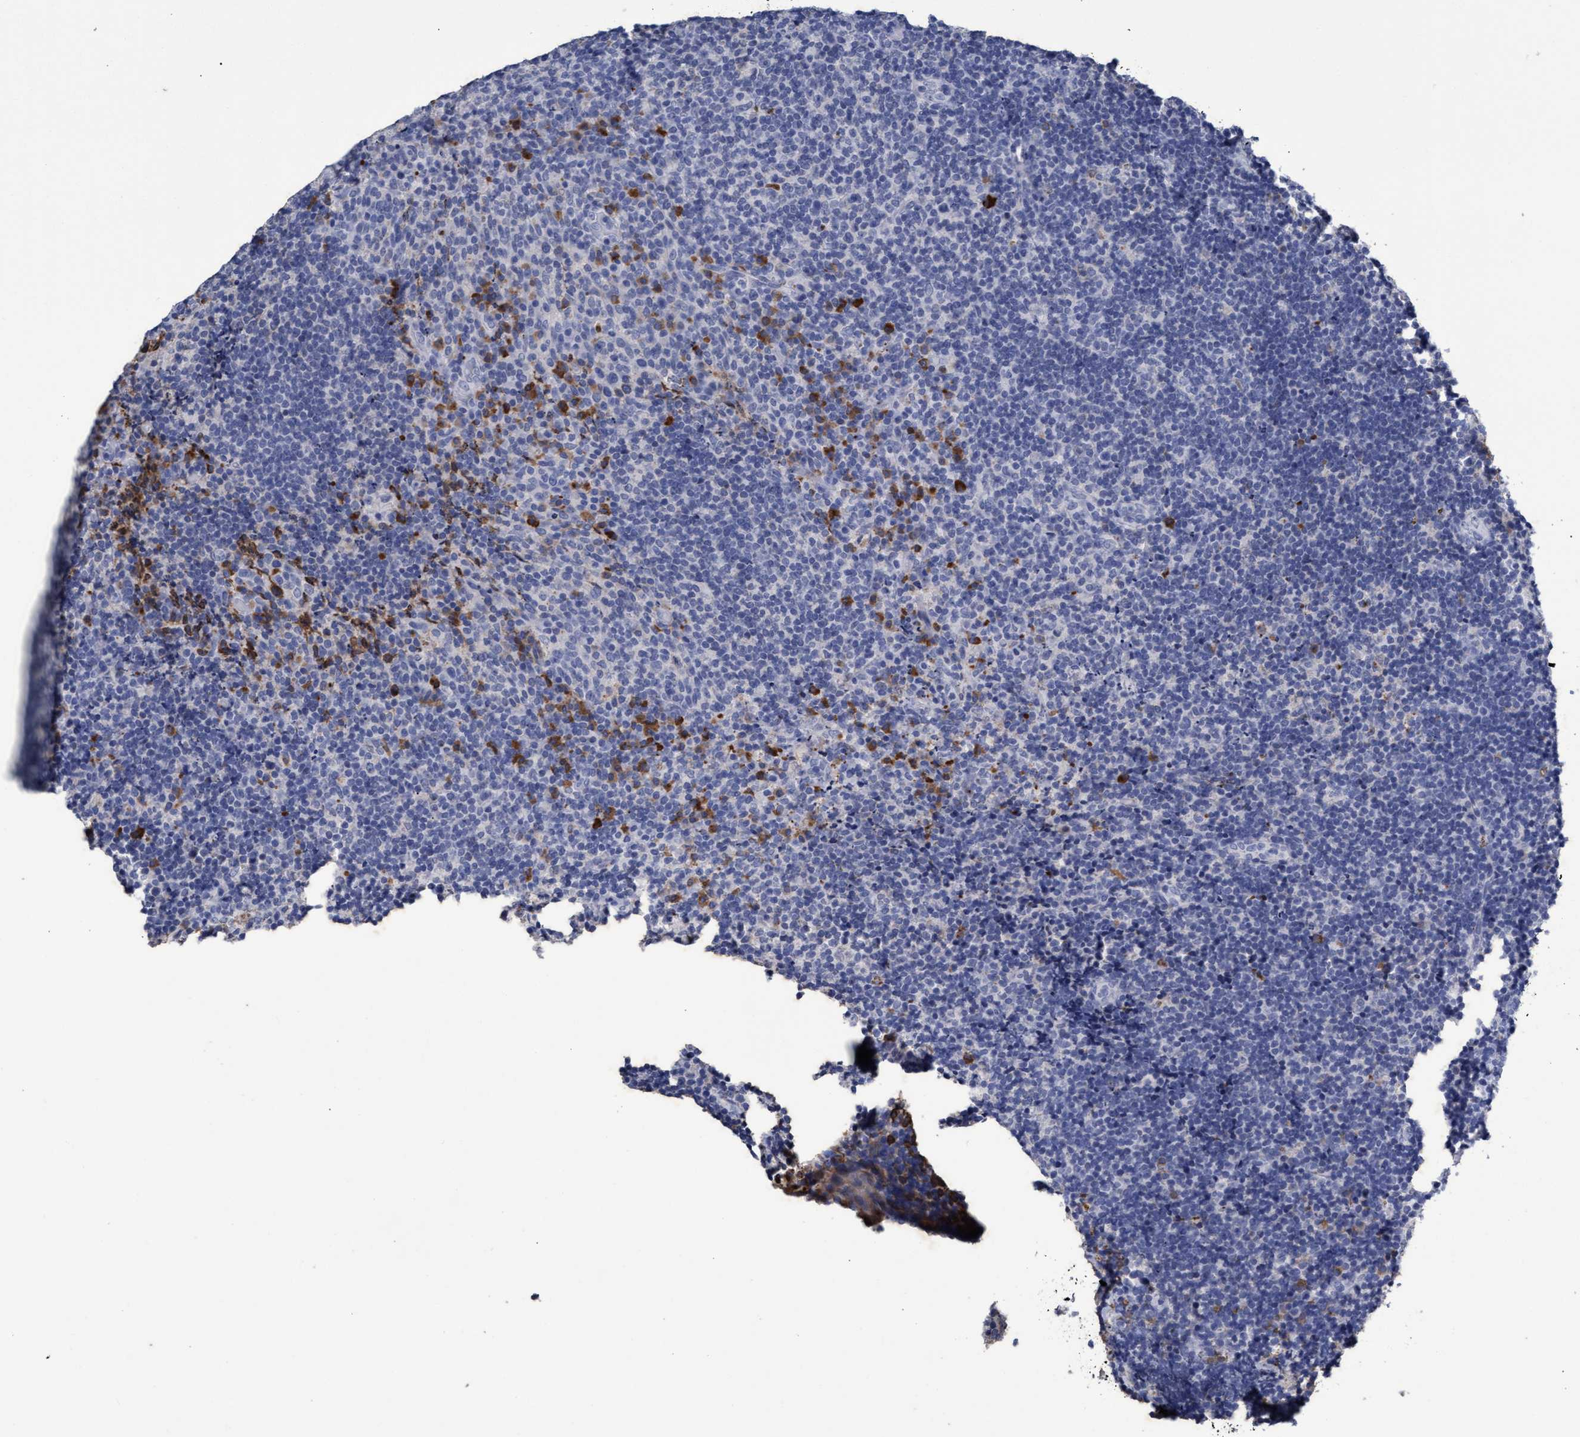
{"staining": {"intensity": "strong", "quantity": "<25%", "location": "cytoplasmic/membranous"}, "tissue": "lymphoma", "cell_type": "Tumor cells", "image_type": "cancer", "snomed": [{"axis": "morphology", "description": "Malignant lymphoma, non-Hodgkin's type, High grade"}, {"axis": "topography", "description": "Tonsil"}], "caption": "DAB (3,3'-diaminobenzidine) immunohistochemical staining of human lymphoma exhibits strong cytoplasmic/membranous protein staining in about <25% of tumor cells. (DAB IHC with brightfield microscopy, high magnification).", "gene": "GPR39", "patient": {"sex": "female", "age": 36}}